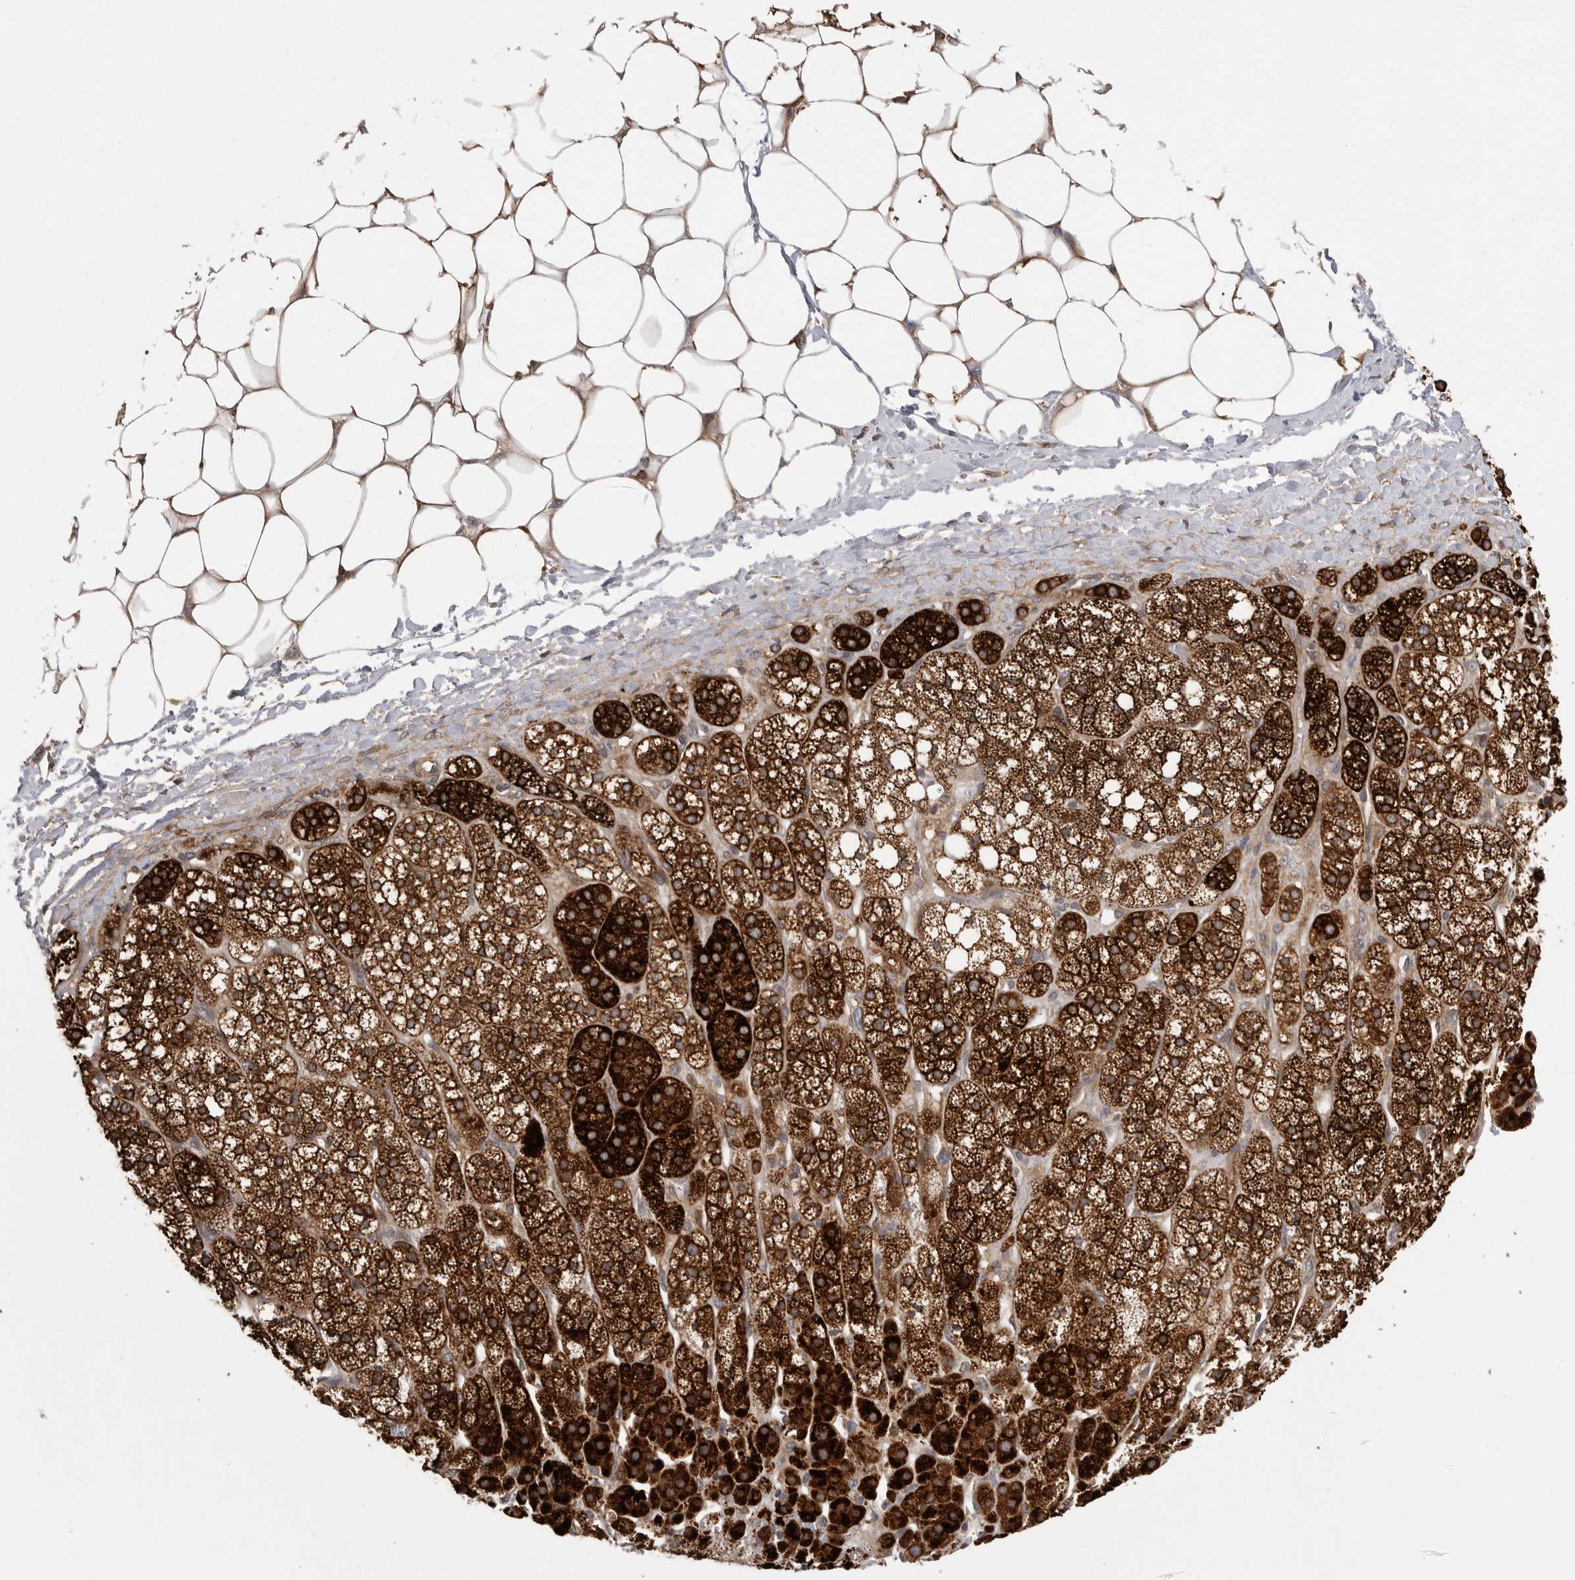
{"staining": {"intensity": "strong", "quantity": ">75%", "location": "cytoplasmic/membranous"}, "tissue": "adrenal gland", "cell_type": "Glandular cells", "image_type": "normal", "snomed": [{"axis": "morphology", "description": "Normal tissue, NOS"}, {"axis": "topography", "description": "Adrenal gland"}], "caption": "This is a histology image of immunohistochemistry staining of unremarkable adrenal gland, which shows strong positivity in the cytoplasmic/membranous of glandular cells.", "gene": "OXR1", "patient": {"sex": "male", "age": 56}}